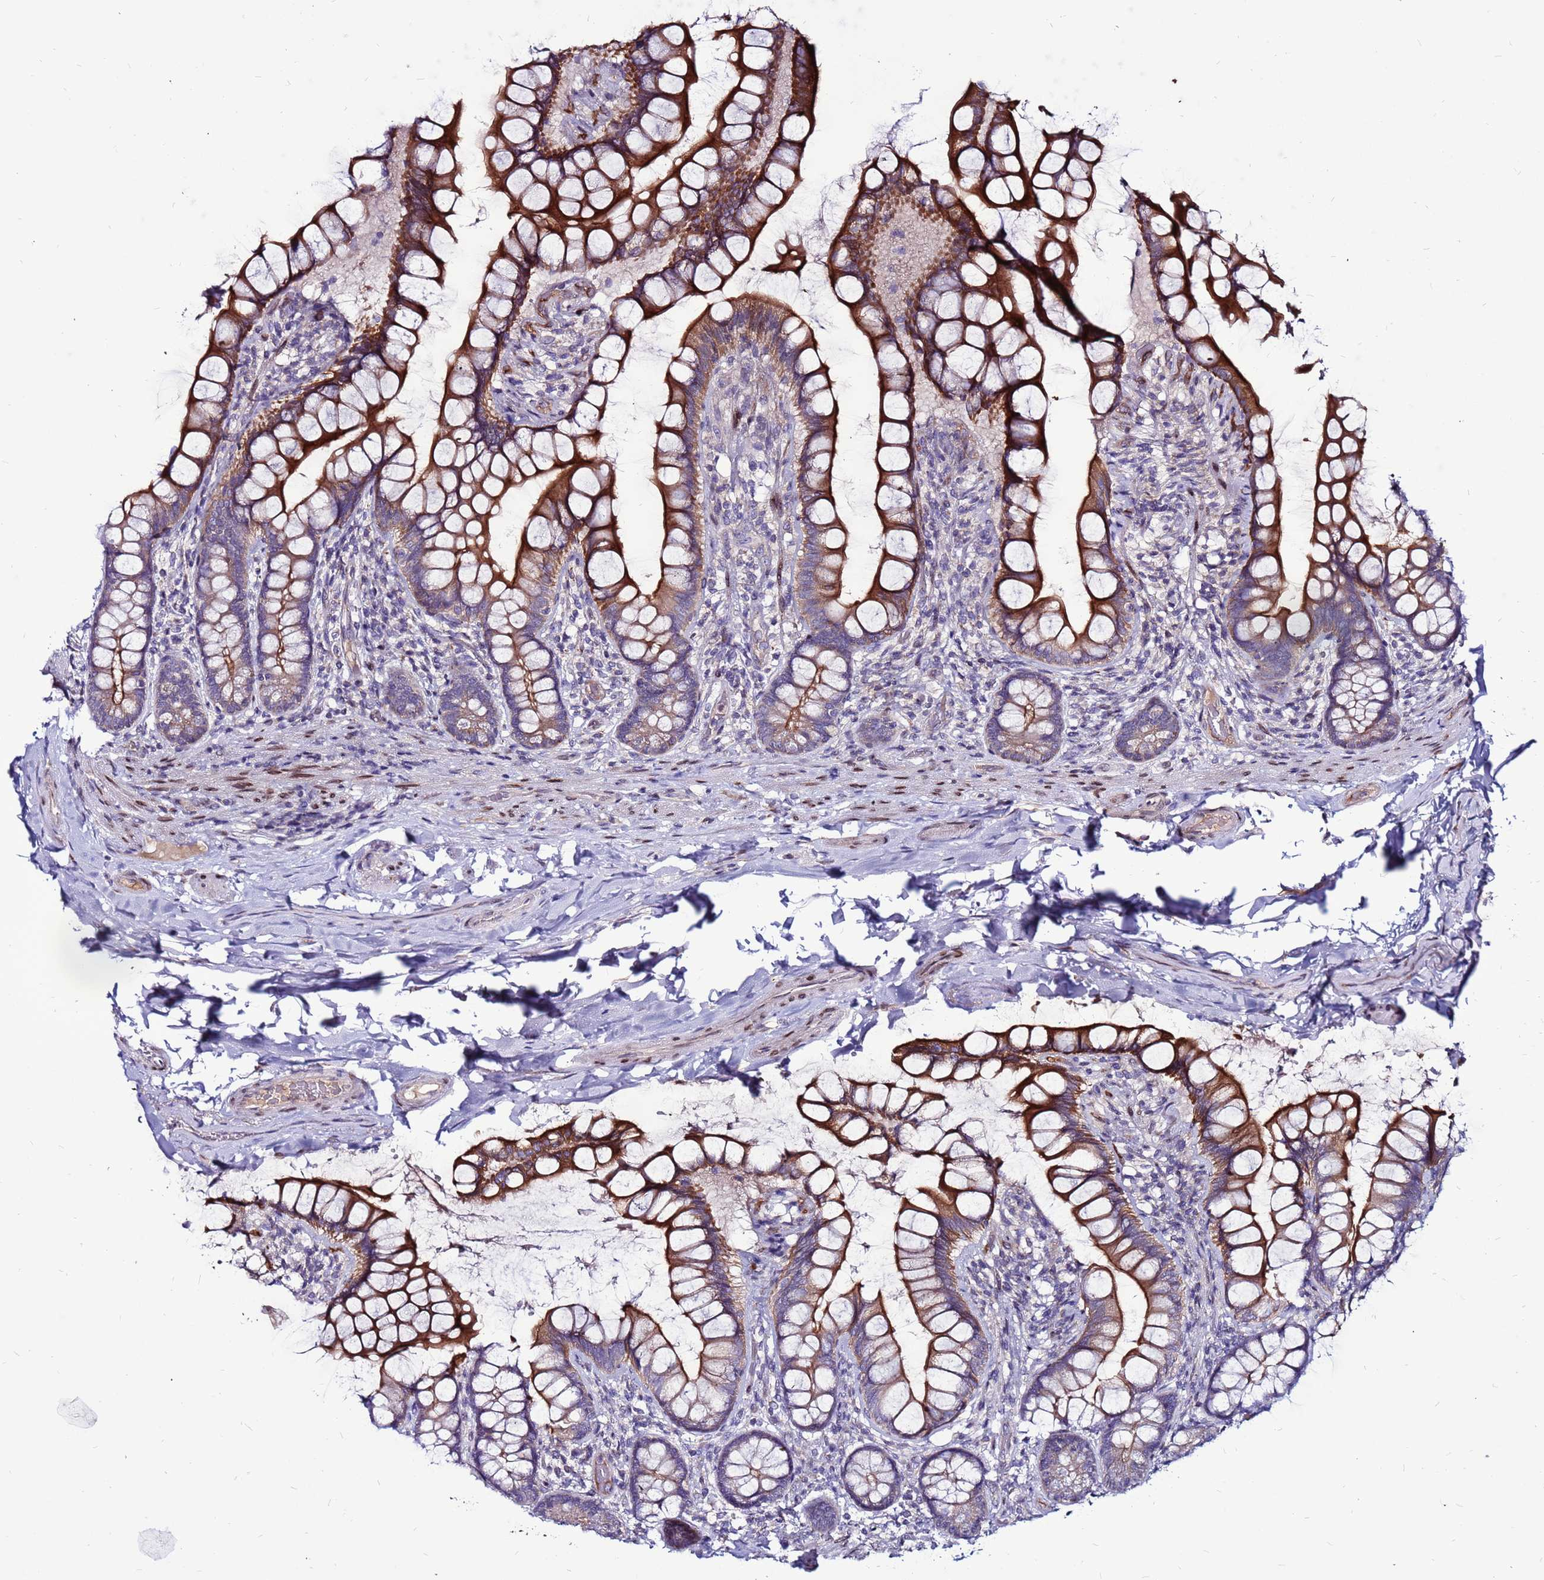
{"staining": {"intensity": "strong", "quantity": "25%-75%", "location": "cytoplasmic/membranous"}, "tissue": "small intestine", "cell_type": "Glandular cells", "image_type": "normal", "snomed": [{"axis": "morphology", "description": "Normal tissue, NOS"}, {"axis": "topography", "description": "Small intestine"}], "caption": "Normal small intestine exhibits strong cytoplasmic/membranous positivity in approximately 25%-75% of glandular cells, visualized by immunohistochemistry.", "gene": "CCDC71", "patient": {"sex": "male", "age": 70}}